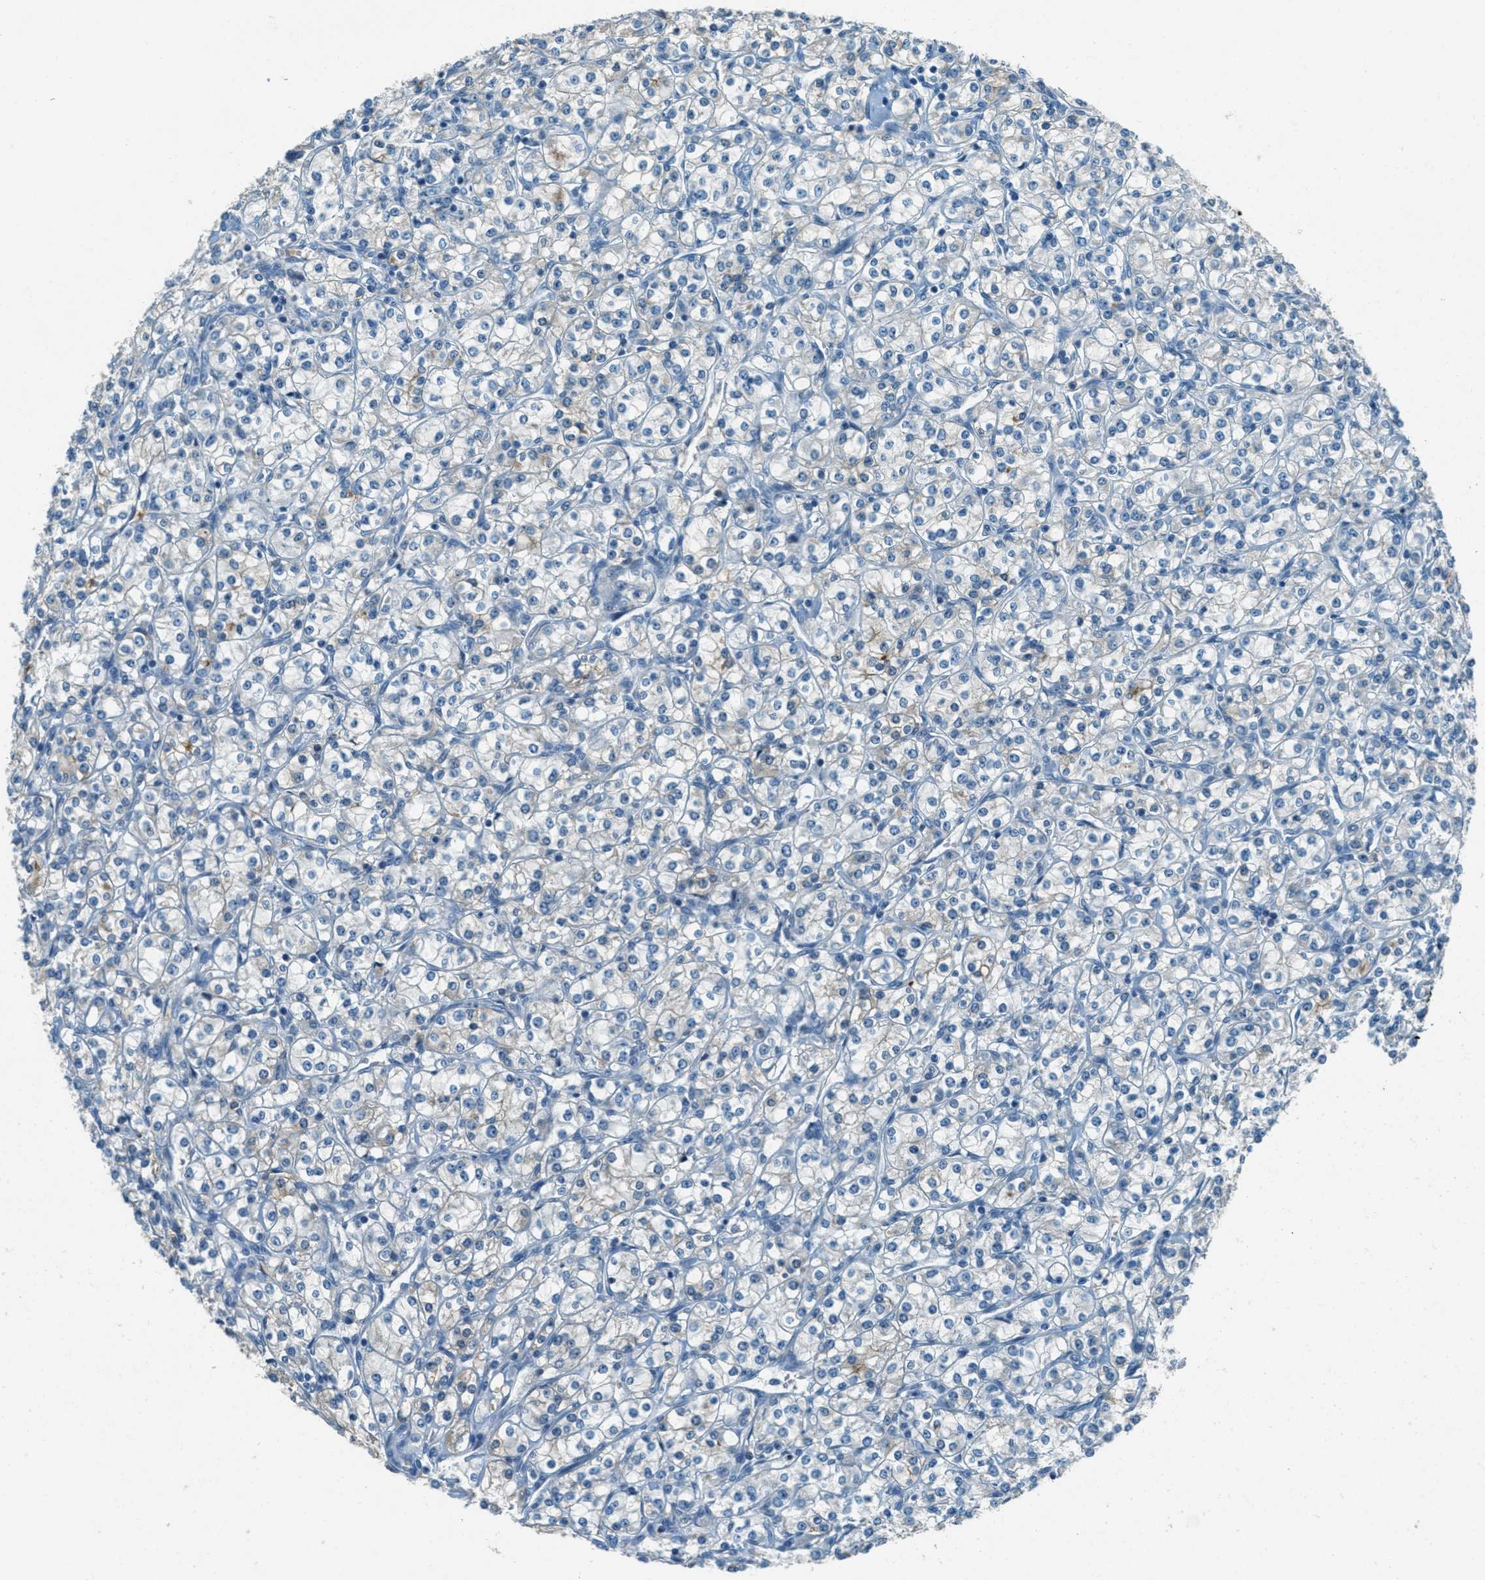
{"staining": {"intensity": "negative", "quantity": "none", "location": "none"}, "tissue": "renal cancer", "cell_type": "Tumor cells", "image_type": "cancer", "snomed": [{"axis": "morphology", "description": "Adenocarcinoma, NOS"}, {"axis": "topography", "description": "Kidney"}], "caption": "Human renal cancer (adenocarcinoma) stained for a protein using immunohistochemistry reveals no staining in tumor cells.", "gene": "MSLN", "patient": {"sex": "male", "age": 77}}